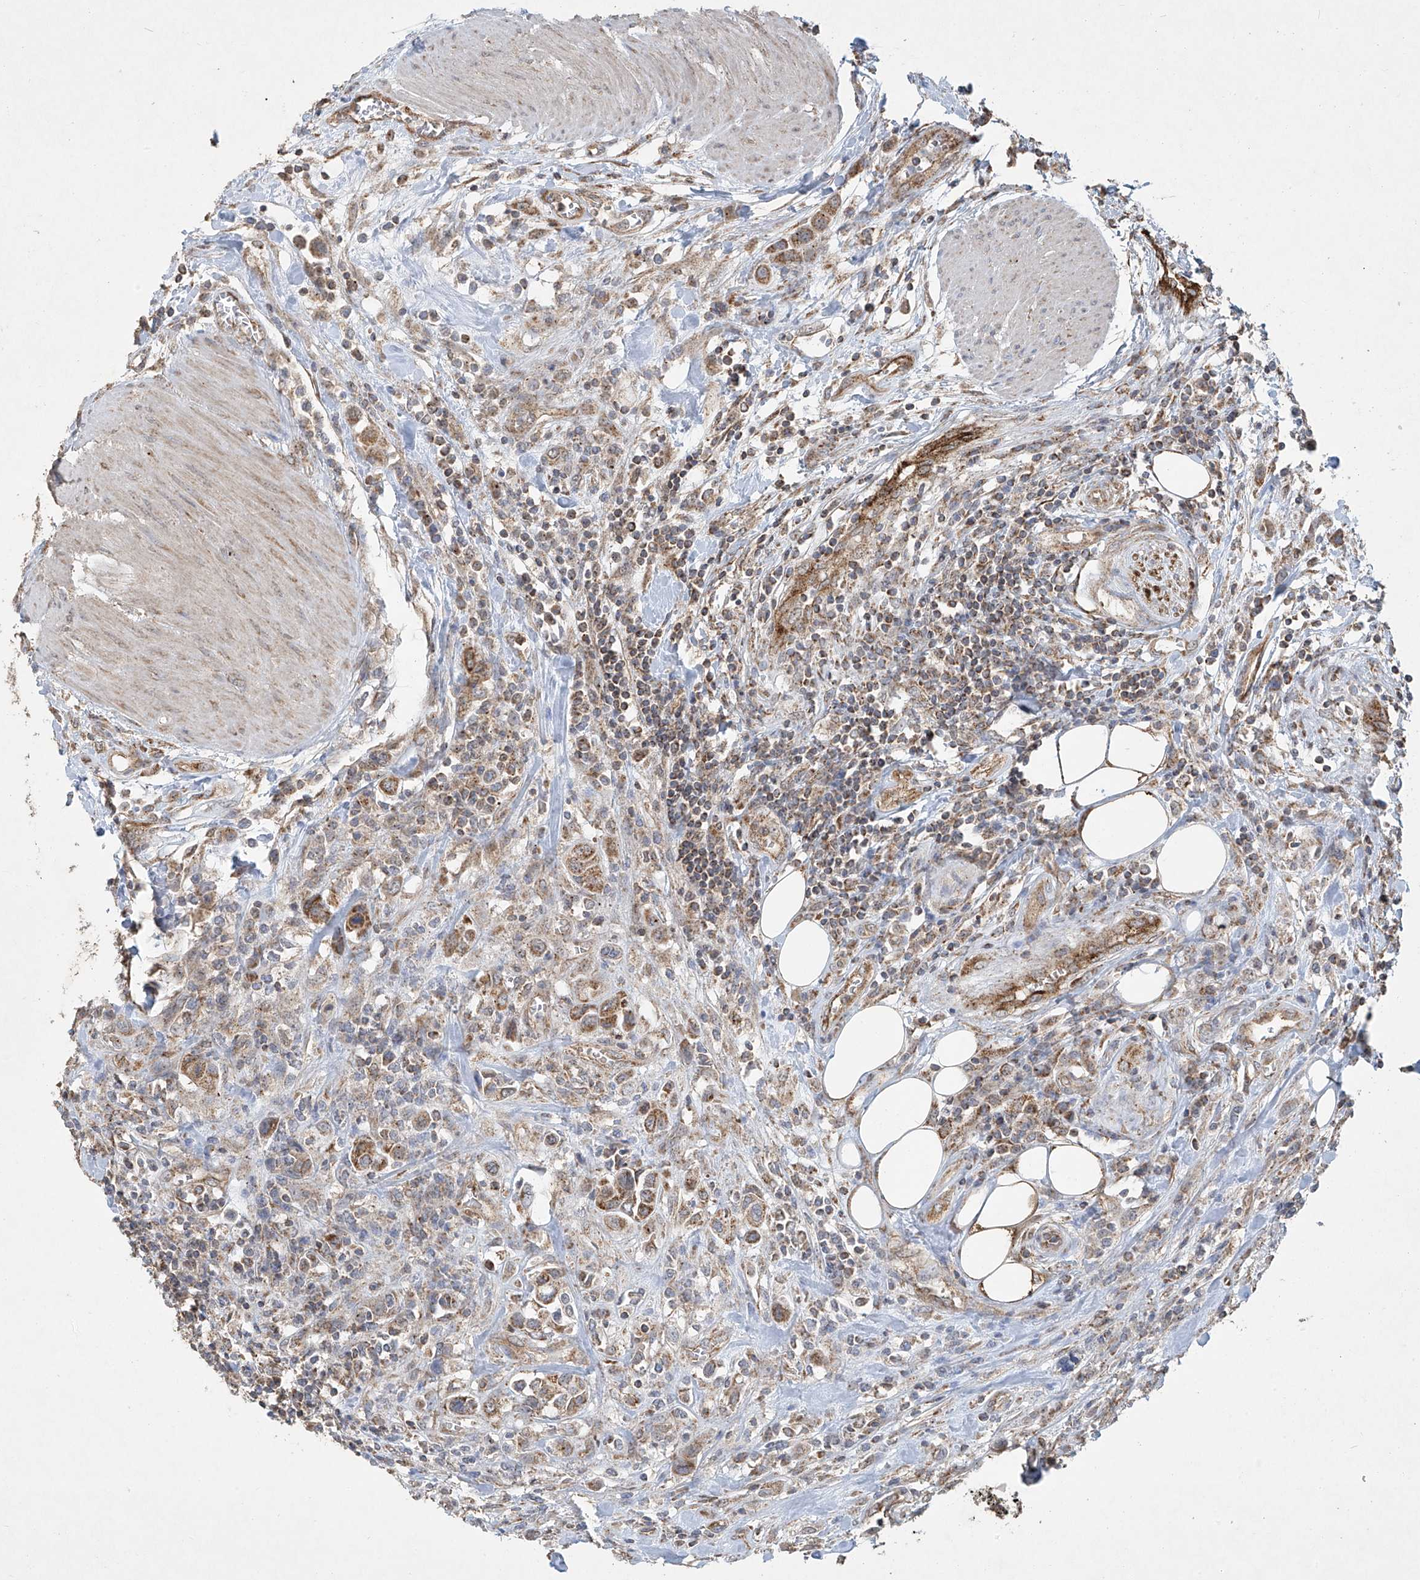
{"staining": {"intensity": "moderate", "quantity": ">75%", "location": "cytoplasmic/membranous"}, "tissue": "urothelial cancer", "cell_type": "Tumor cells", "image_type": "cancer", "snomed": [{"axis": "morphology", "description": "Urothelial carcinoma, High grade"}, {"axis": "topography", "description": "Urinary bladder"}], "caption": "A brown stain labels moderate cytoplasmic/membranous positivity of a protein in human urothelial carcinoma (high-grade) tumor cells.", "gene": "UQCC1", "patient": {"sex": "male", "age": 50}}